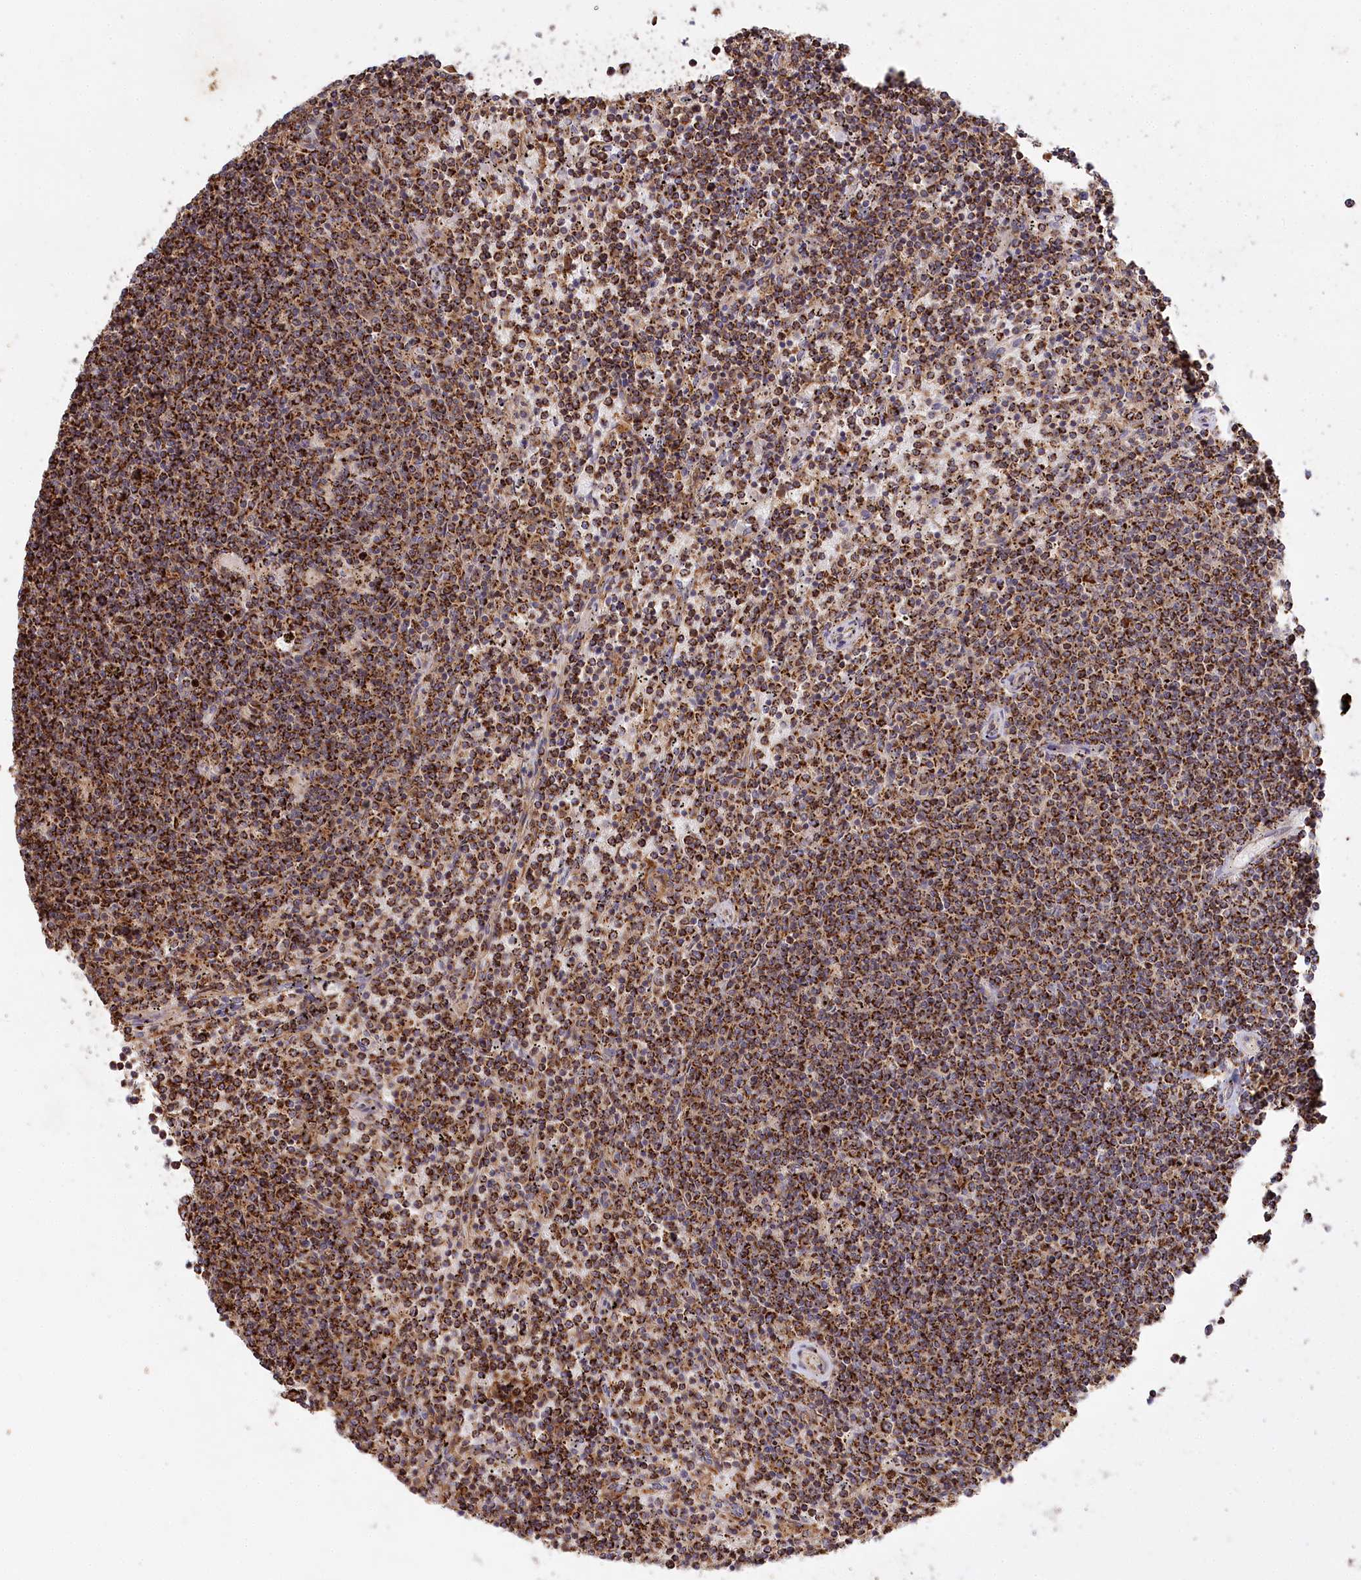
{"staining": {"intensity": "strong", "quantity": ">75%", "location": "cytoplasmic/membranous"}, "tissue": "lymphoma", "cell_type": "Tumor cells", "image_type": "cancer", "snomed": [{"axis": "morphology", "description": "Malignant lymphoma, non-Hodgkin's type, Low grade"}, {"axis": "topography", "description": "Spleen"}], "caption": "About >75% of tumor cells in human lymphoma display strong cytoplasmic/membranous protein positivity as visualized by brown immunohistochemical staining.", "gene": "CARD19", "patient": {"sex": "female", "age": 50}}